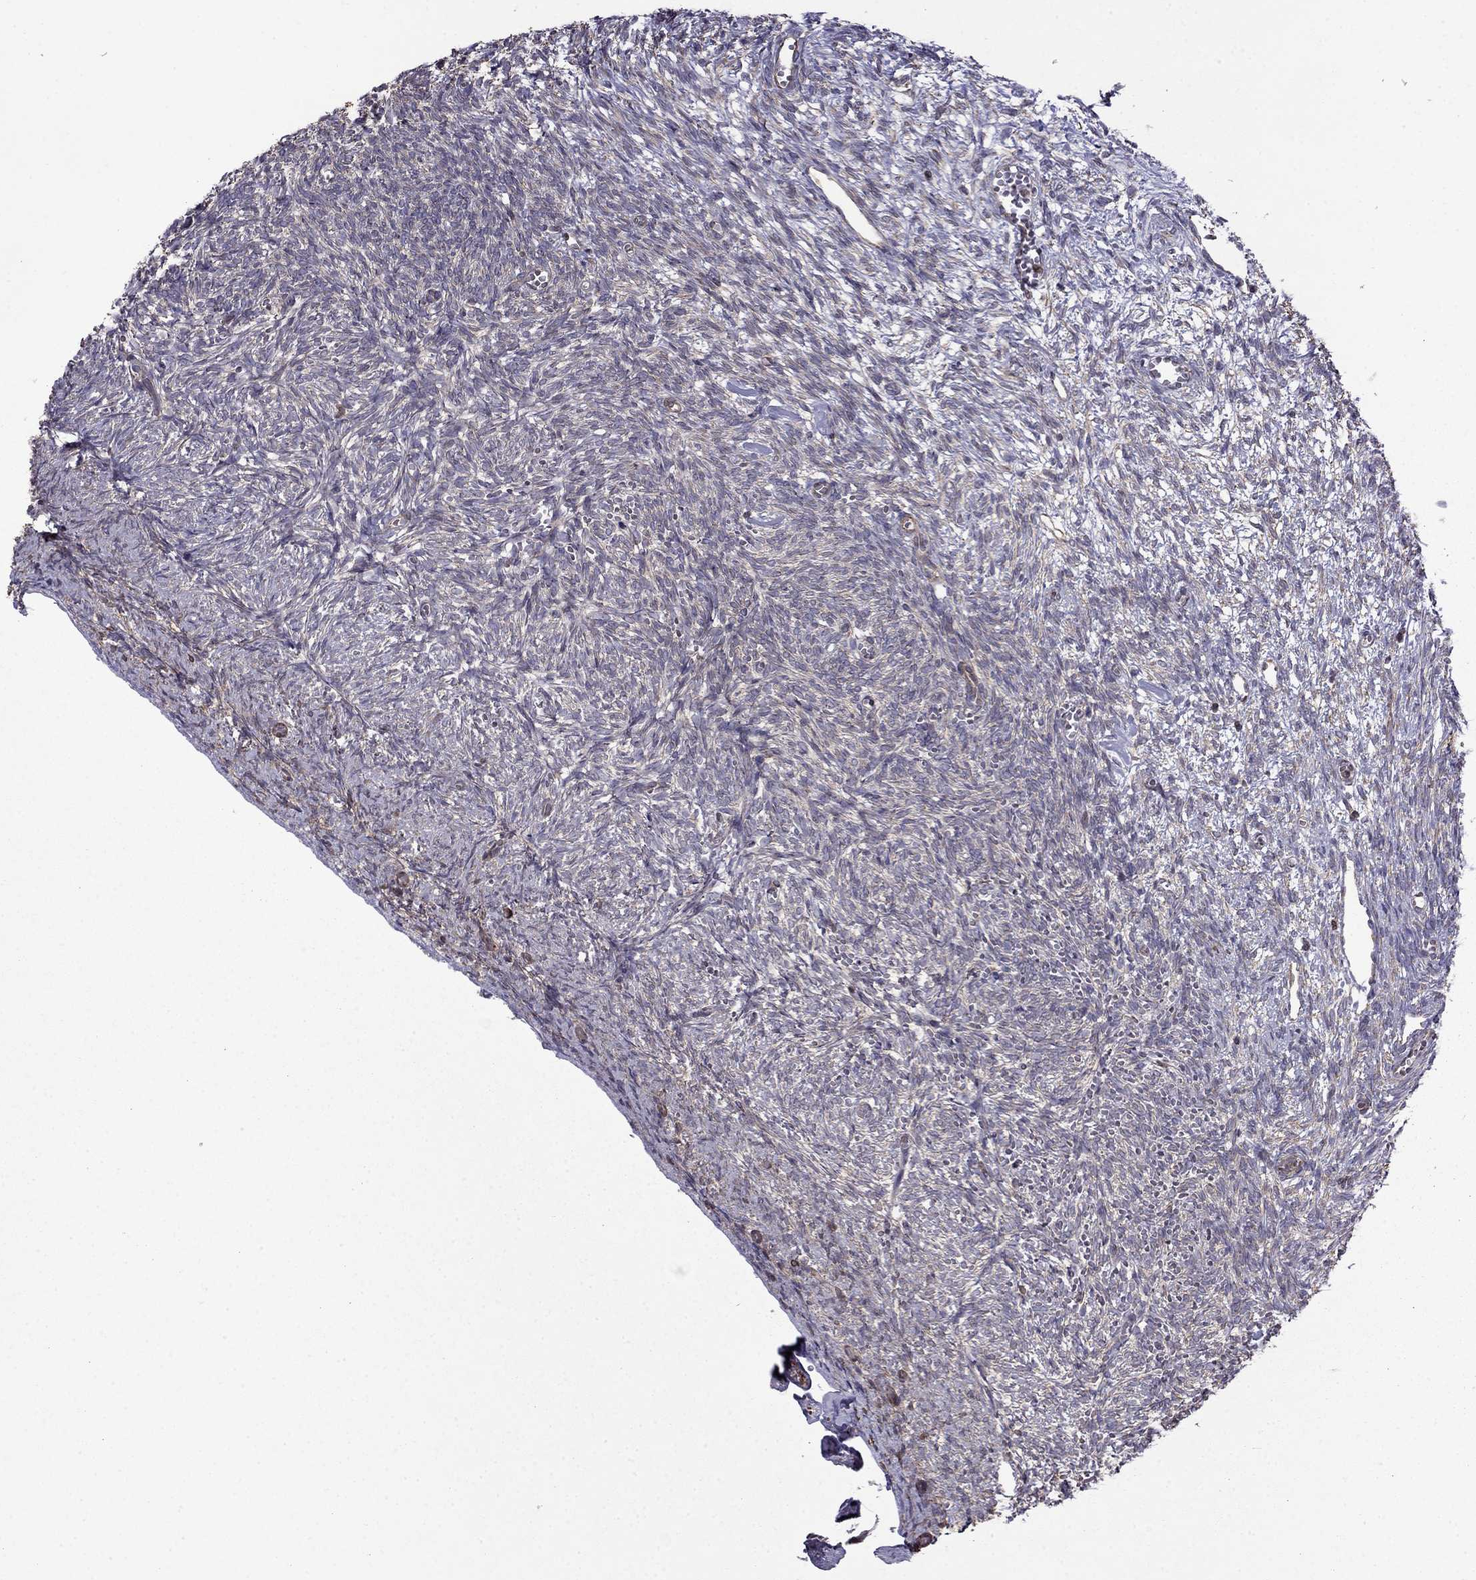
{"staining": {"intensity": "negative", "quantity": "none", "location": "none"}, "tissue": "ovary", "cell_type": "Follicle cells", "image_type": "normal", "snomed": [{"axis": "morphology", "description": "Normal tissue, NOS"}, {"axis": "topography", "description": "Ovary"}], "caption": "An immunohistochemistry (IHC) image of benign ovary is shown. There is no staining in follicle cells of ovary. Brightfield microscopy of IHC stained with DAB (3,3'-diaminobenzidine) (brown) and hematoxylin (blue), captured at high magnification.", "gene": "CDC42BPA", "patient": {"sex": "female", "age": 43}}